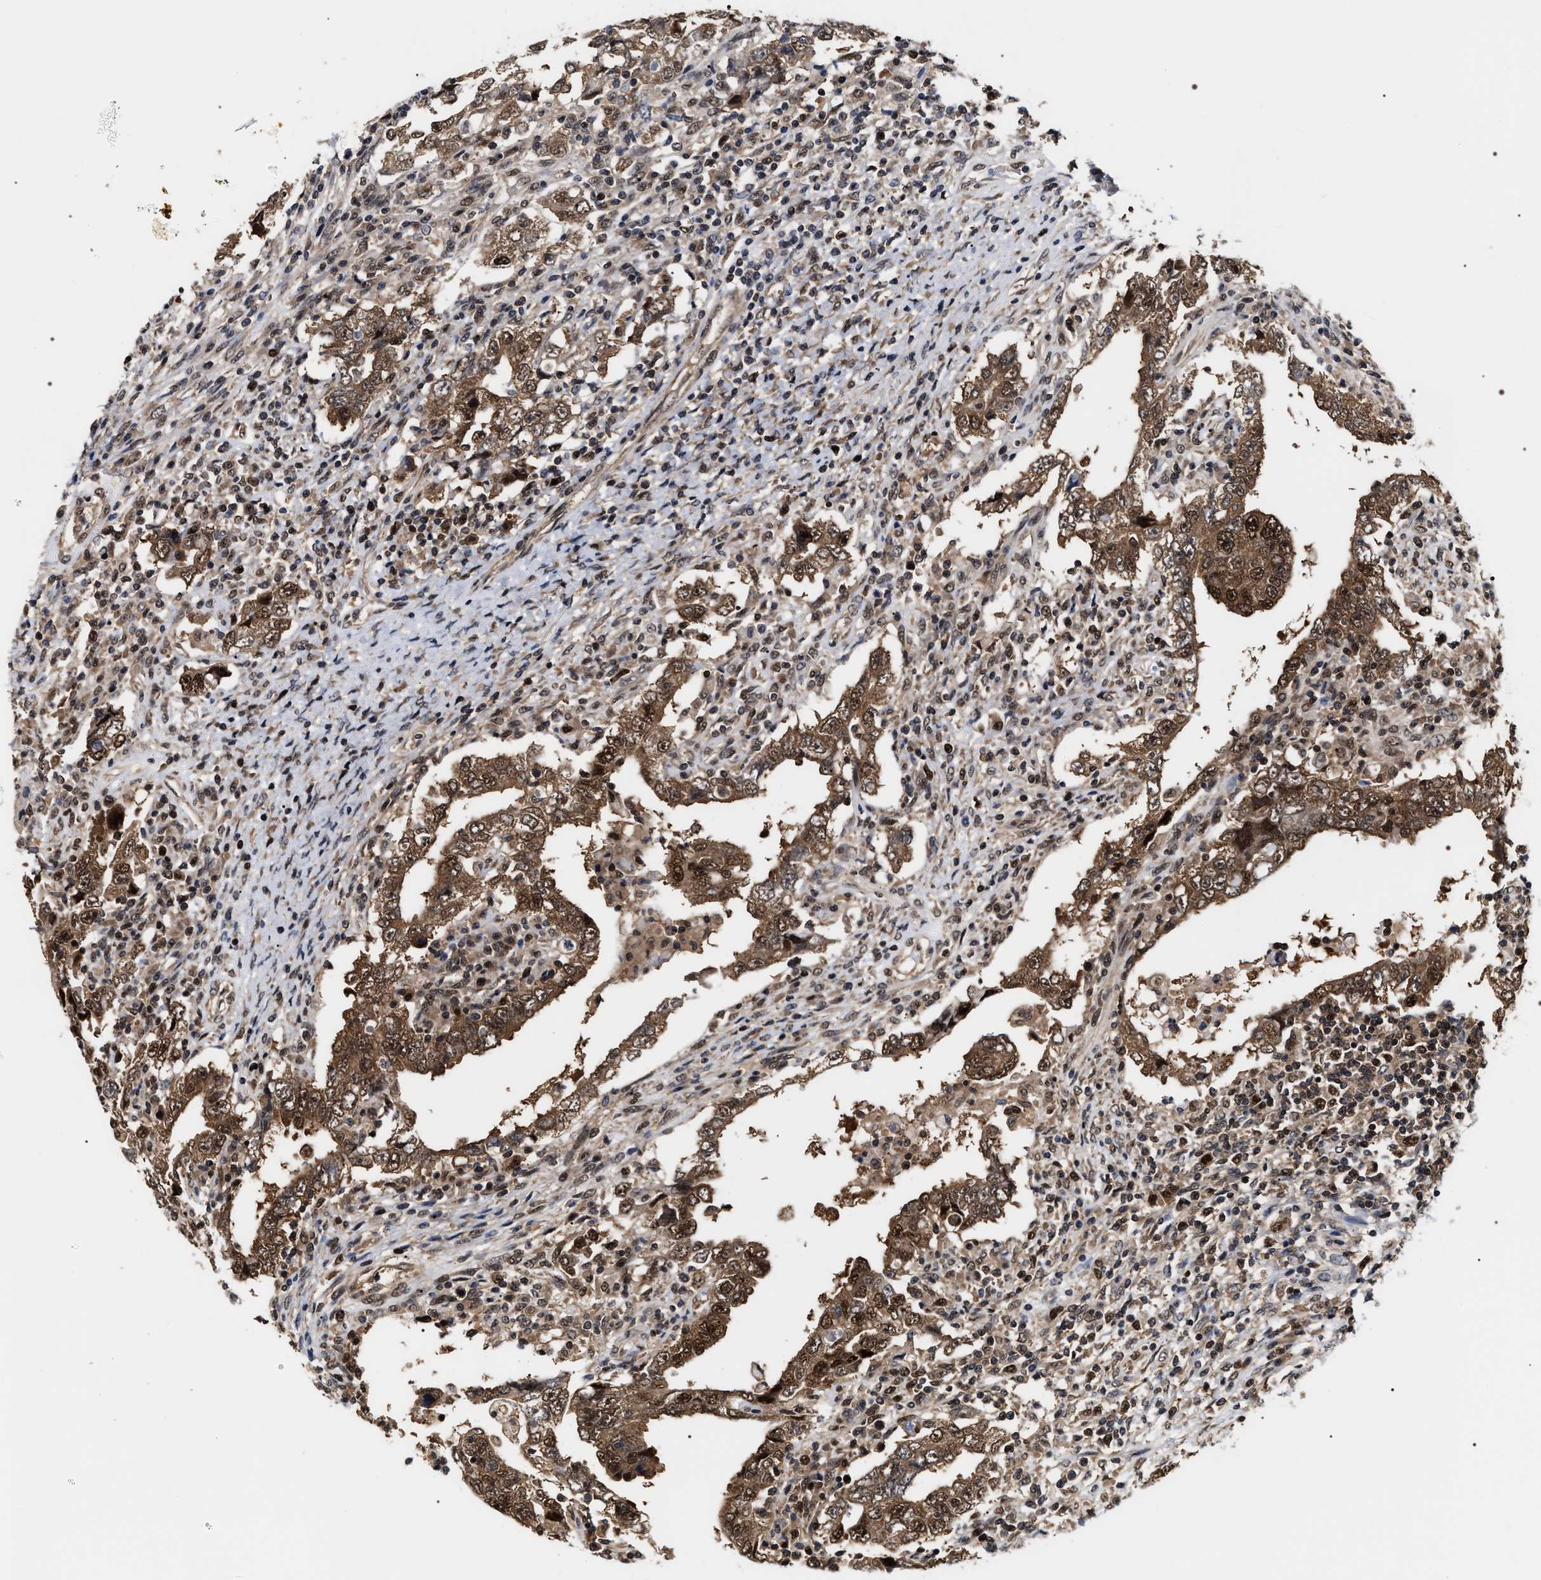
{"staining": {"intensity": "strong", "quantity": ">75%", "location": "cytoplasmic/membranous,nuclear"}, "tissue": "testis cancer", "cell_type": "Tumor cells", "image_type": "cancer", "snomed": [{"axis": "morphology", "description": "Carcinoma, Embryonal, NOS"}, {"axis": "topography", "description": "Testis"}], "caption": "Immunohistochemical staining of testis embryonal carcinoma shows strong cytoplasmic/membranous and nuclear protein staining in about >75% of tumor cells.", "gene": "BAG6", "patient": {"sex": "male", "age": 26}}